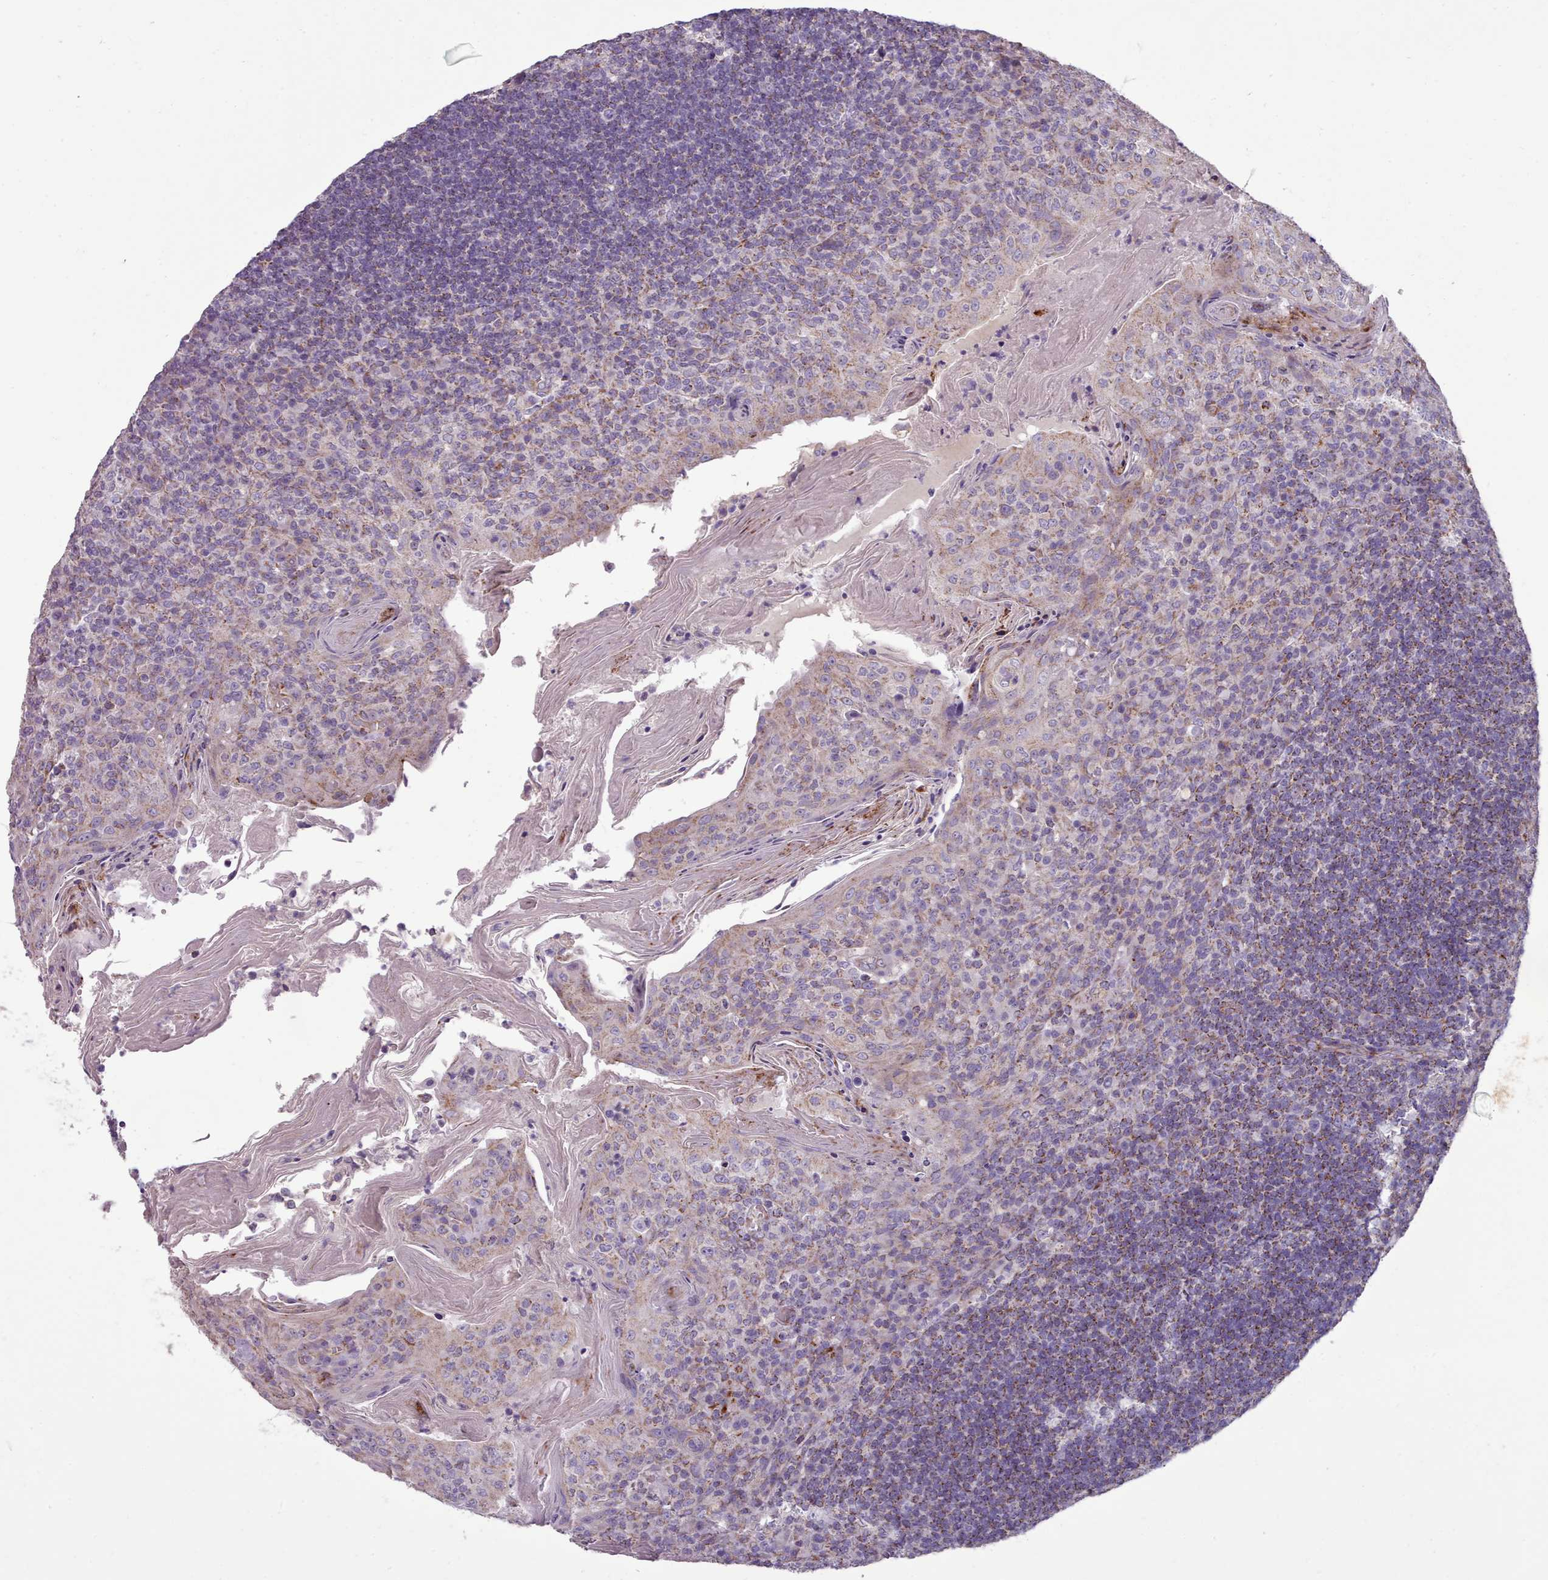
{"staining": {"intensity": "moderate", "quantity": "<25%", "location": "cytoplasmic/membranous"}, "tissue": "tonsil", "cell_type": "Germinal center cells", "image_type": "normal", "snomed": [{"axis": "morphology", "description": "Normal tissue, NOS"}, {"axis": "topography", "description": "Tonsil"}], "caption": "Tonsil stained with IHC shows moderate cytoplasmic/membranous positivity in approximately <25% of germinal center cells.", "gene": "FKBP10", "patient": {"sex": "female", "age": 10}}